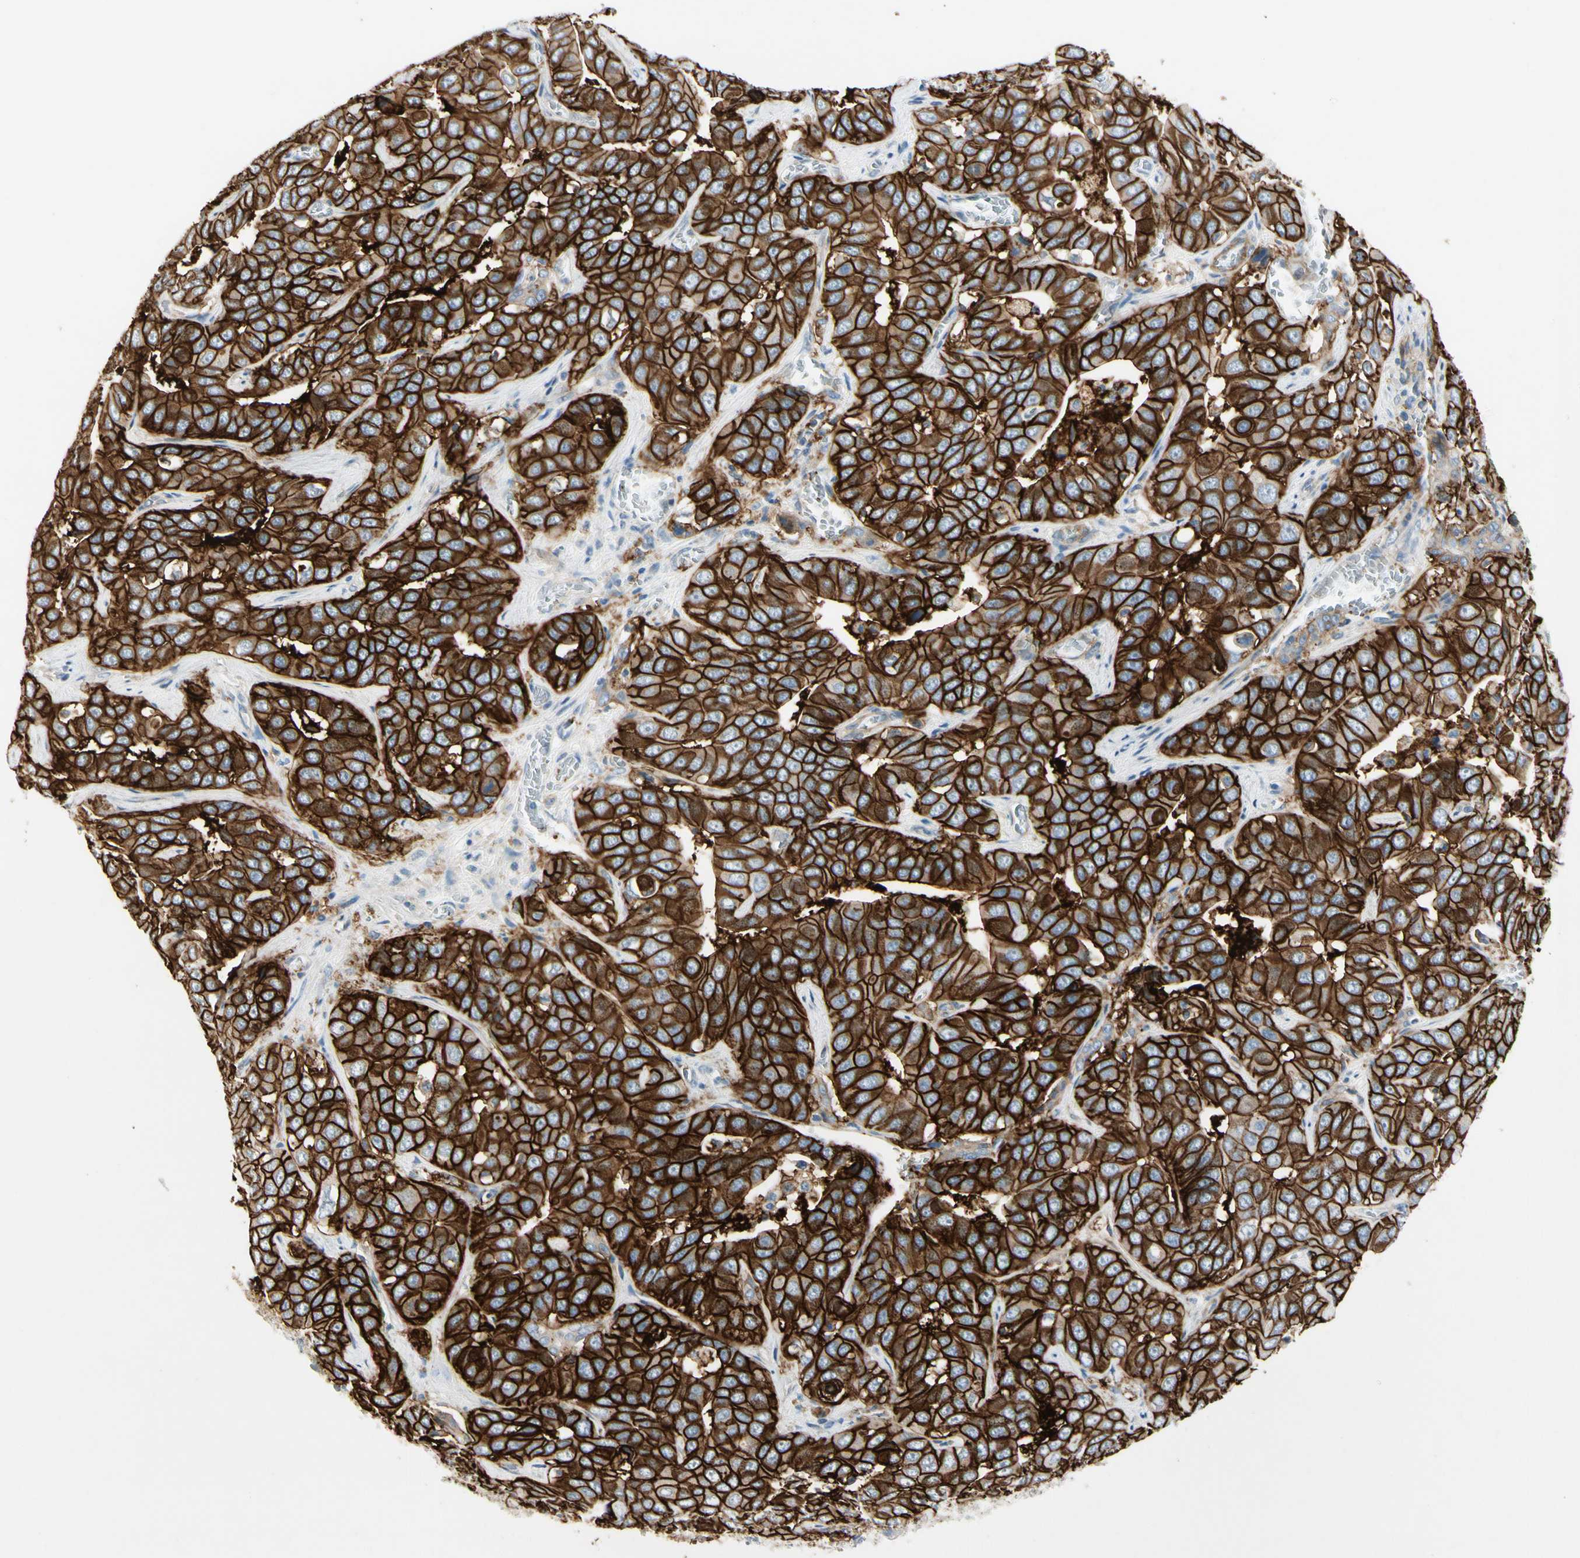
{"staining": {"intensity": "strong", "quantity": ">75%", "location": "cytoplasmic/membranous"}, "tissue": "liver cancer", "cell_type": "Tumor cells", "image_type": "cancer", "snomed": [{"axis": "morphology", "description": "Cholangiocarcinoma"}, {"axis": "topography", "description": "Liver"}], "caption": "Human cholangiocarcinoma (liver) stained with a protein marker exhibits strong staining in tumor cells.", "gene": "ITGA3", "patient": {"sex": "female", "age": 52}}